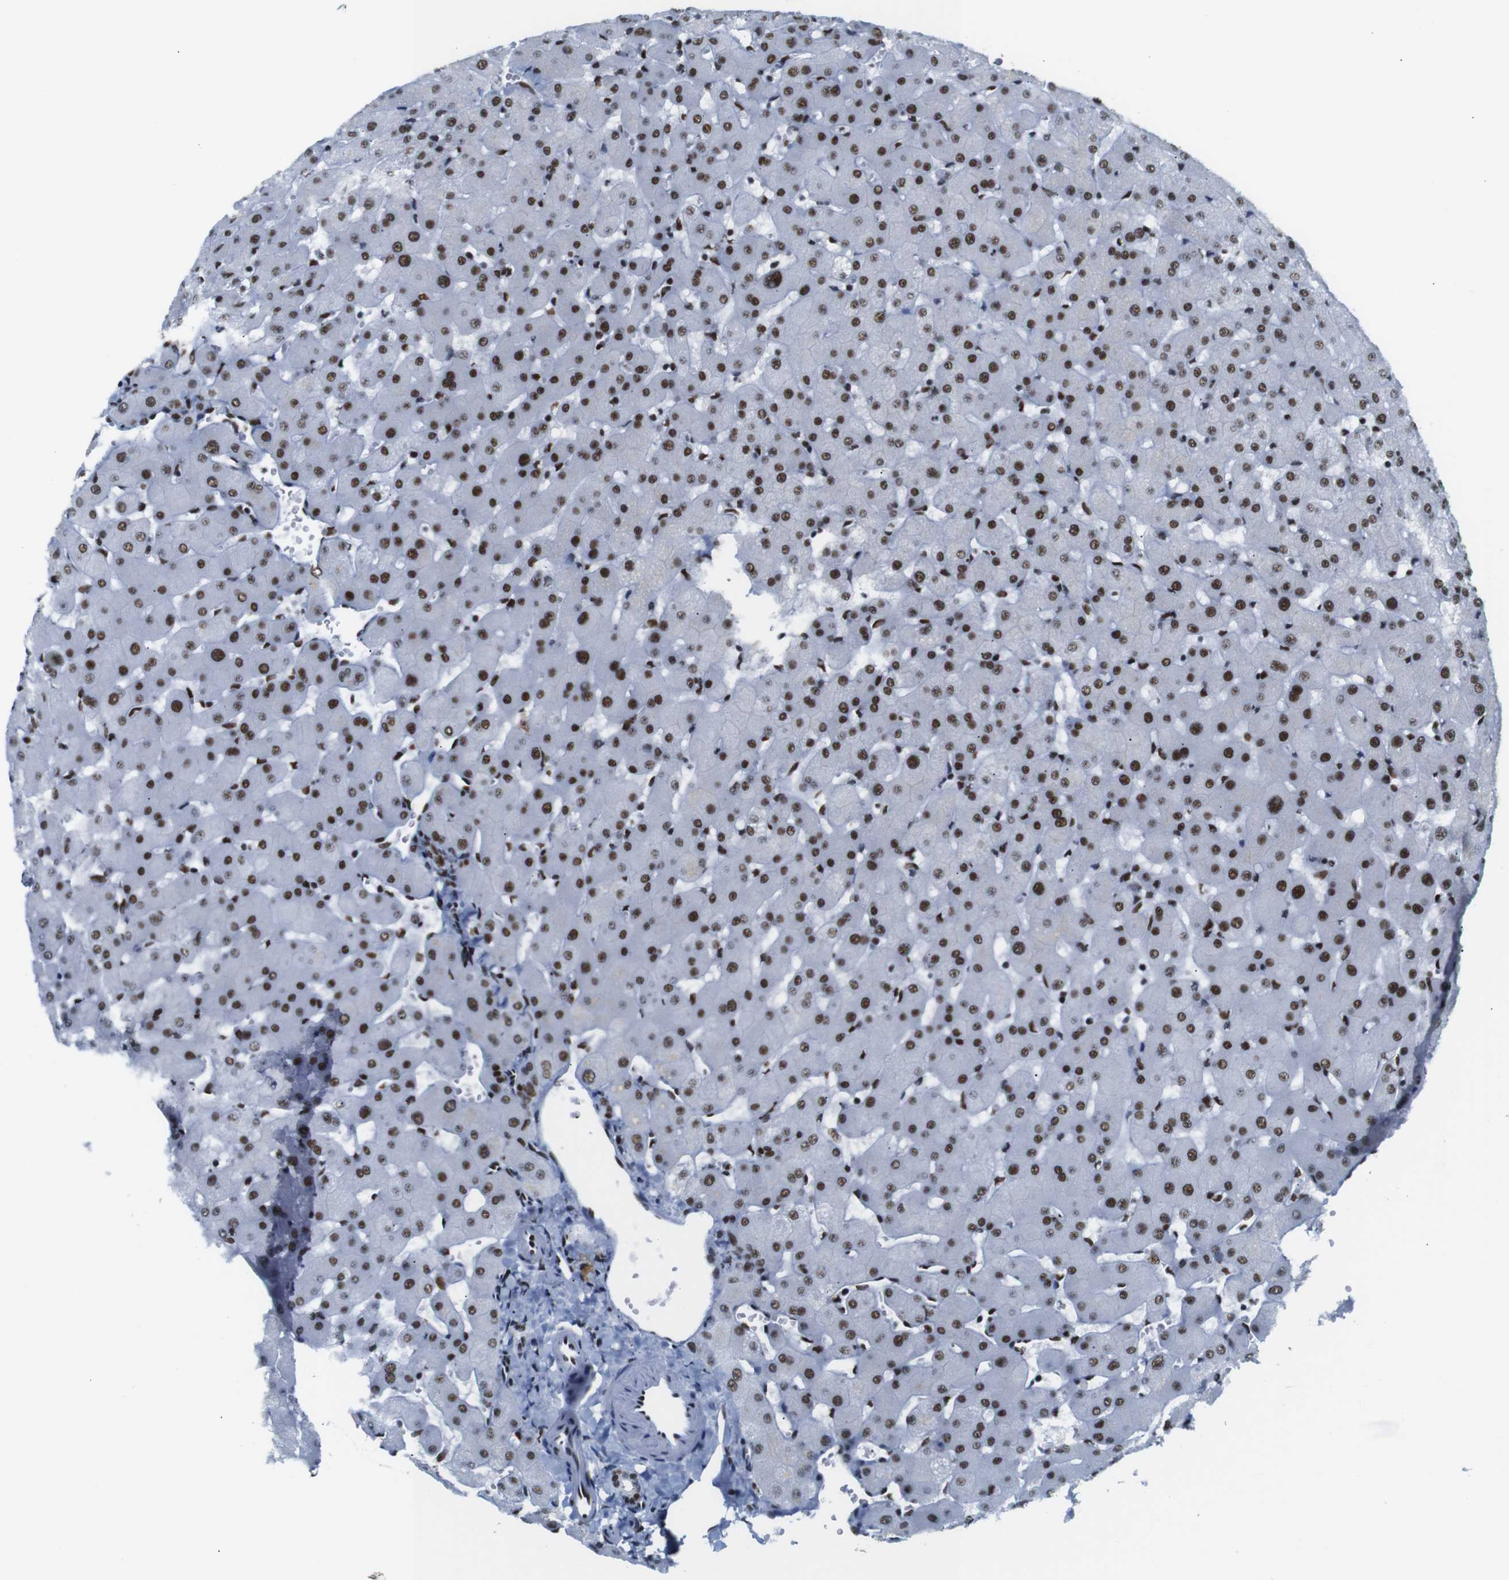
{"staining": {"intensity": "strong", "quantity": "25%-75%", "location": "nuclear"}, "tissue": "liver", "cell_type": "Cholangiocytes", "image_type": "normal", "snomed": [{"axis": "morphology", "description": "Normal tissue, NOS"}, {"axis": "topography", "description": "Liver"}], "caption": "Liver stained with a brown dye exhibits strong nuclear positive staining in approximately 25%-75% of cholangiocytes.", "gene": "TRA2B", "patient": {"sex": "female", "age": 63}}